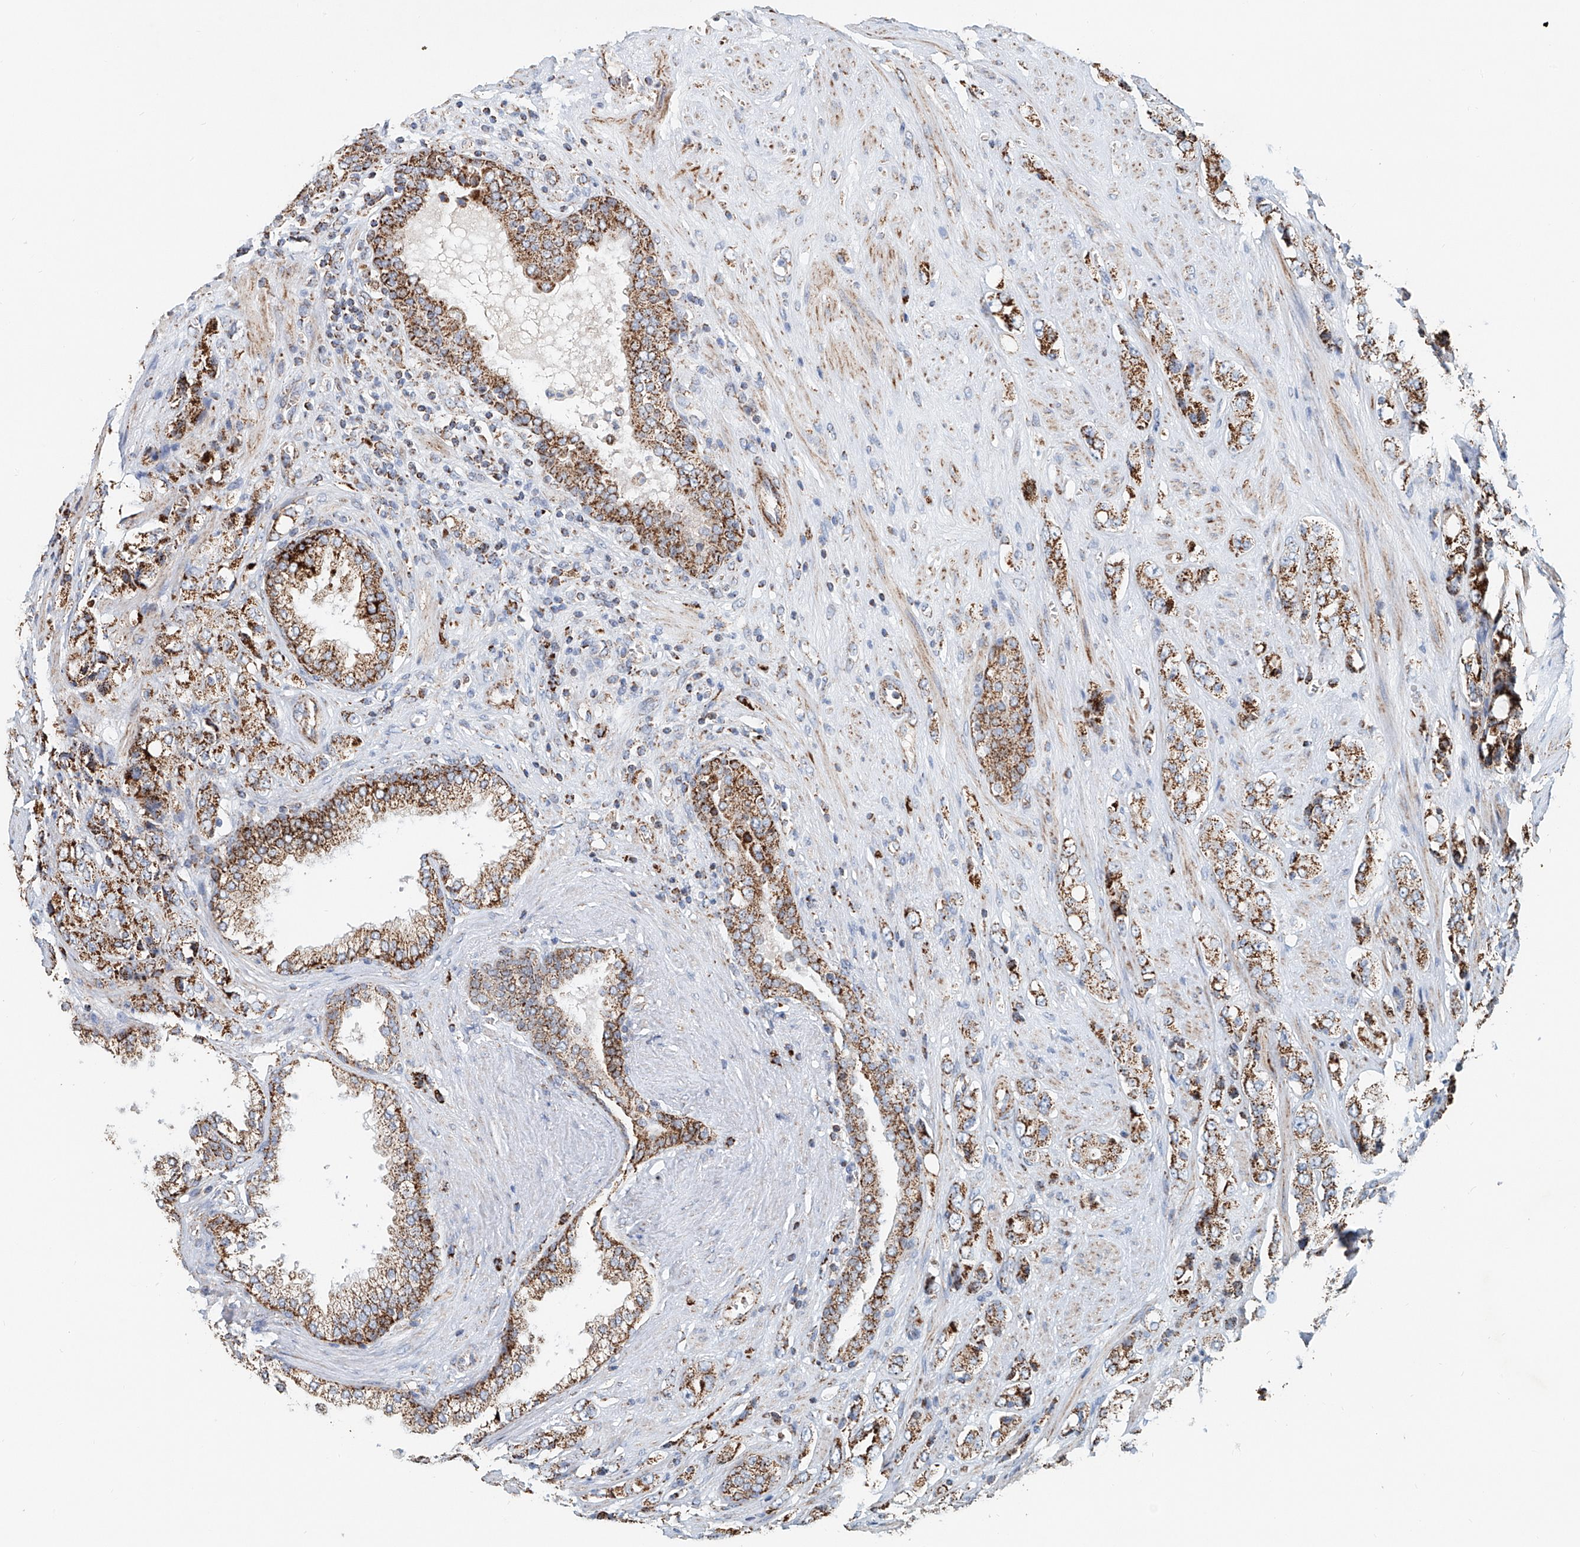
{"staining": {"intensity": "moderate", "quantity": ">75%", "location": "cytoplasmic/membranous"}, "tissue": "prostate cancer", "cell_type": "Tumor cells", "image_type": "cancer", "snomed": [{"axis": "morphology", "description": "Adenocarcinoma, High grade"}, {"axis": "topography", "description": "Prostate"}], "caption": "High-power microscopy captured an IHC image of prostate cancer (high-grade adenocarcinoma), revealing moderate cytoplasmic/membranous staining in approximately >75% of tumor cells. (DAB (3,3'-diaminobenzidine) IHC, brown staining for protein, blue staining for nuclei).", "gene": "CARD10", "patient": {"sex": "male", "age": 61}}